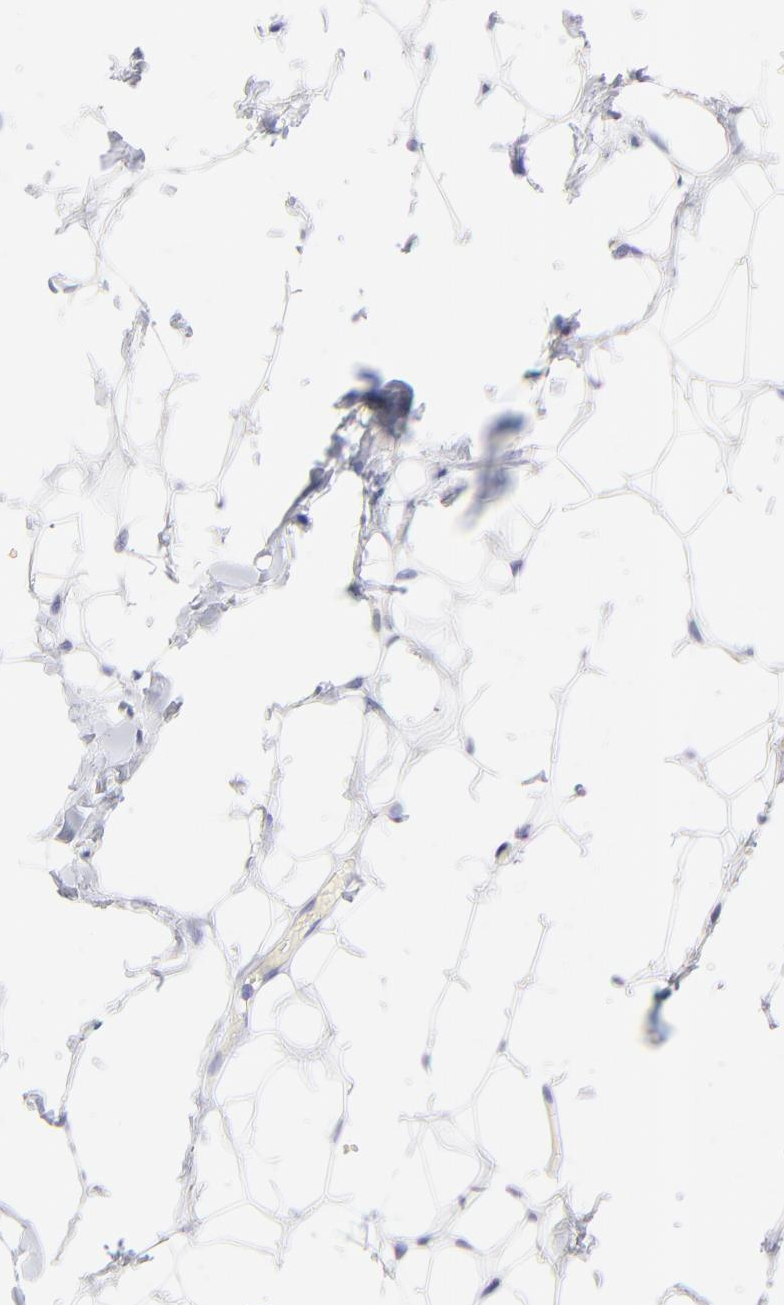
{"staining": {"intensity": "negative", "quantity": "none", "location": "none"}, "tissue": "adipose tissue", "cell_type": "Adipocytes", "image_type": "normal", "snomed": [{"axis": "morphology", "description": "Normal tissue, NOS"}, {"axis": "topography", "description": "Soft tissue"}], "caption": "DAB immunohistochemical staining of normal human adipose tissue demonstrates no significant staining in adipocytes.", "gene": "C1QTNF6", "patient": {"sex": "male", "age": 26}}